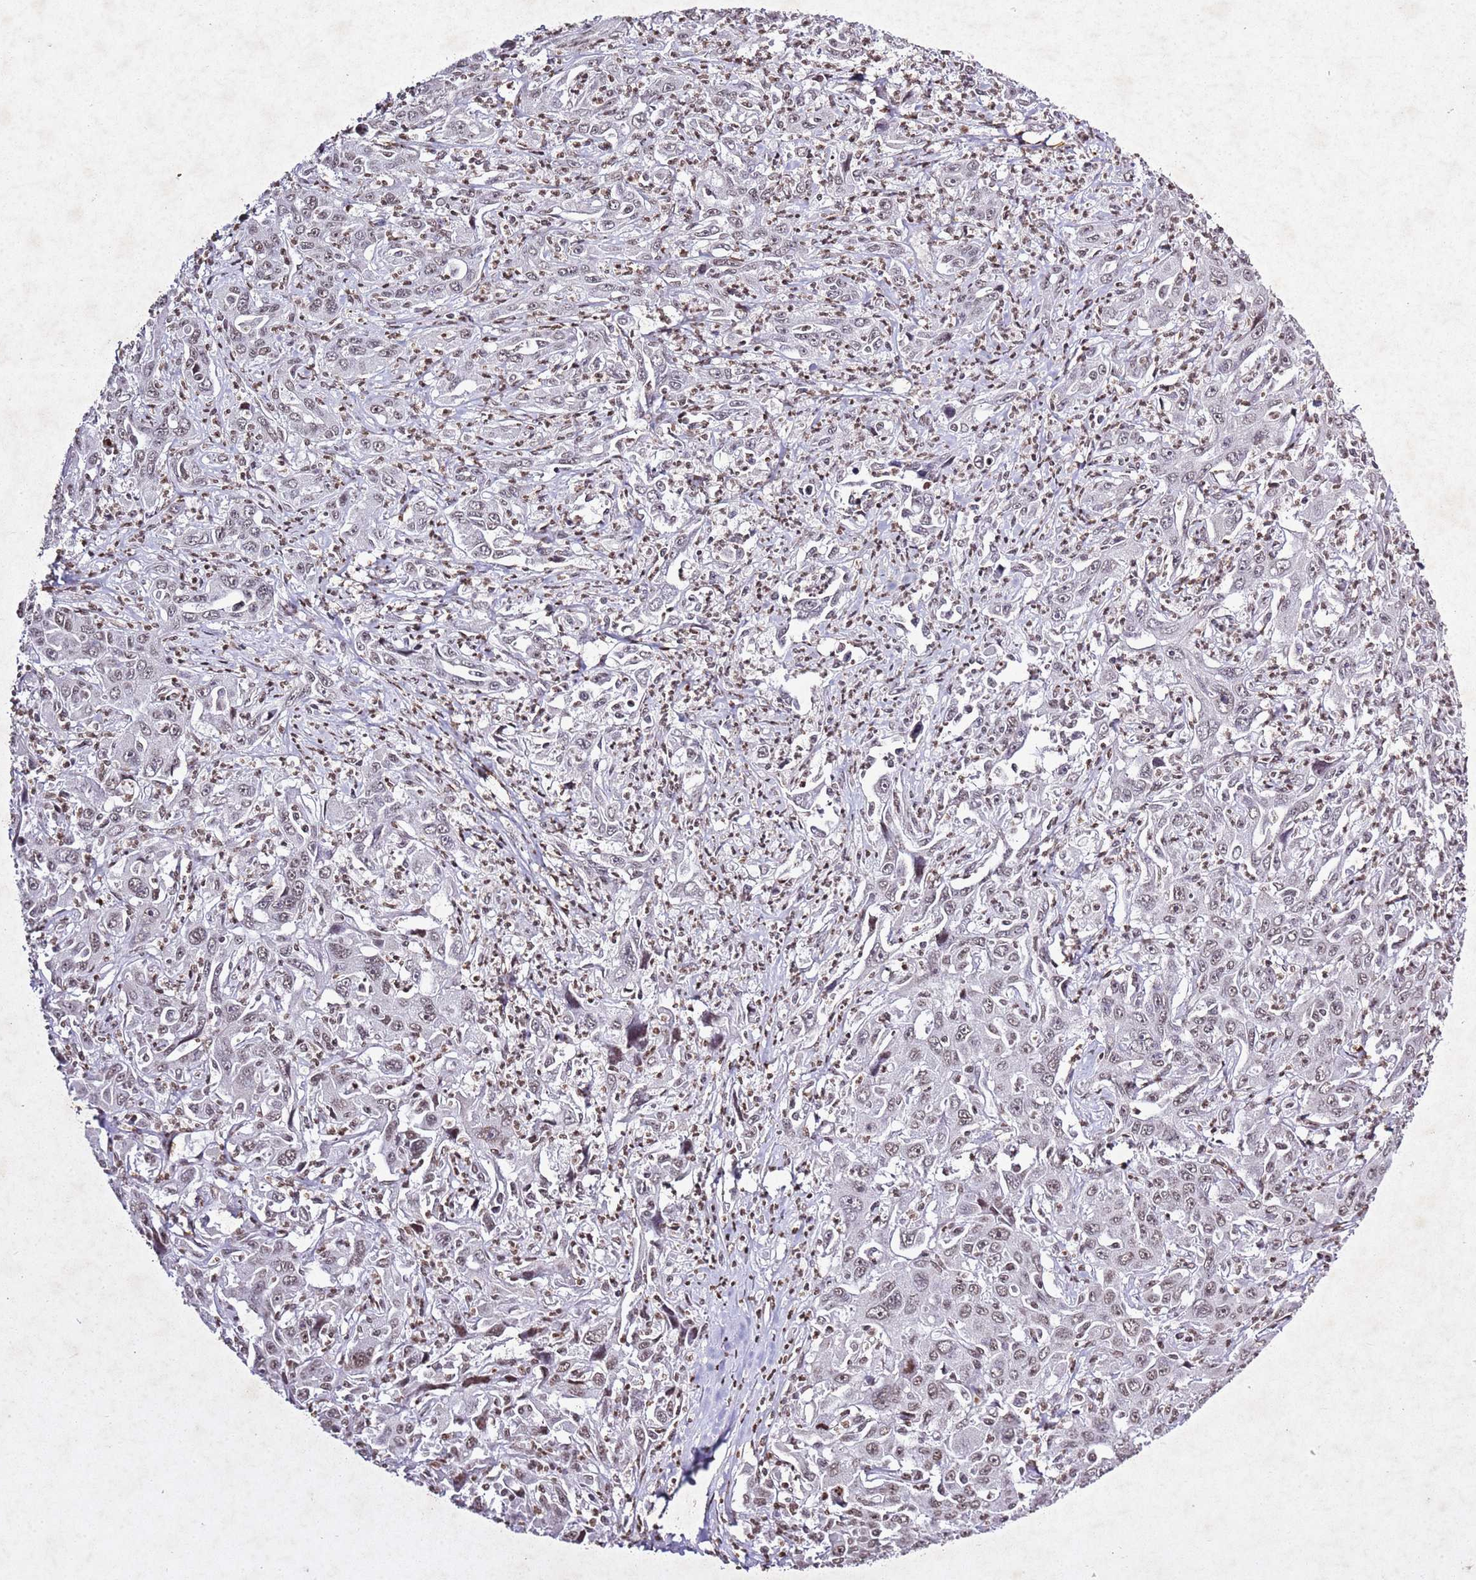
{"staining": {"intensity": "weak", "quantity": "<25%", "location": "nuclear"}, "tissue": "liver cancer", "cell_type": "Tumor cells", "image_type": "cancer", "snomed": [{"axis": "morphology", "description": "Carcinoma, Hepatocellular, NOS"}, {"axis": "topography", "description": "Liver"}], "caption": "Protein analysis of hepatocellular carcinoma (liver) displays no significant expression in tumor cells. Brightfield microscopy of immunohistochemistry (IHC) stained with DAB (3,3'-diaminobenzidine) (brown) and hematoxylin (blue), captured at high magnification.", "gene": "BMAL1", "patient": {"sex": "male", "age": 63}}